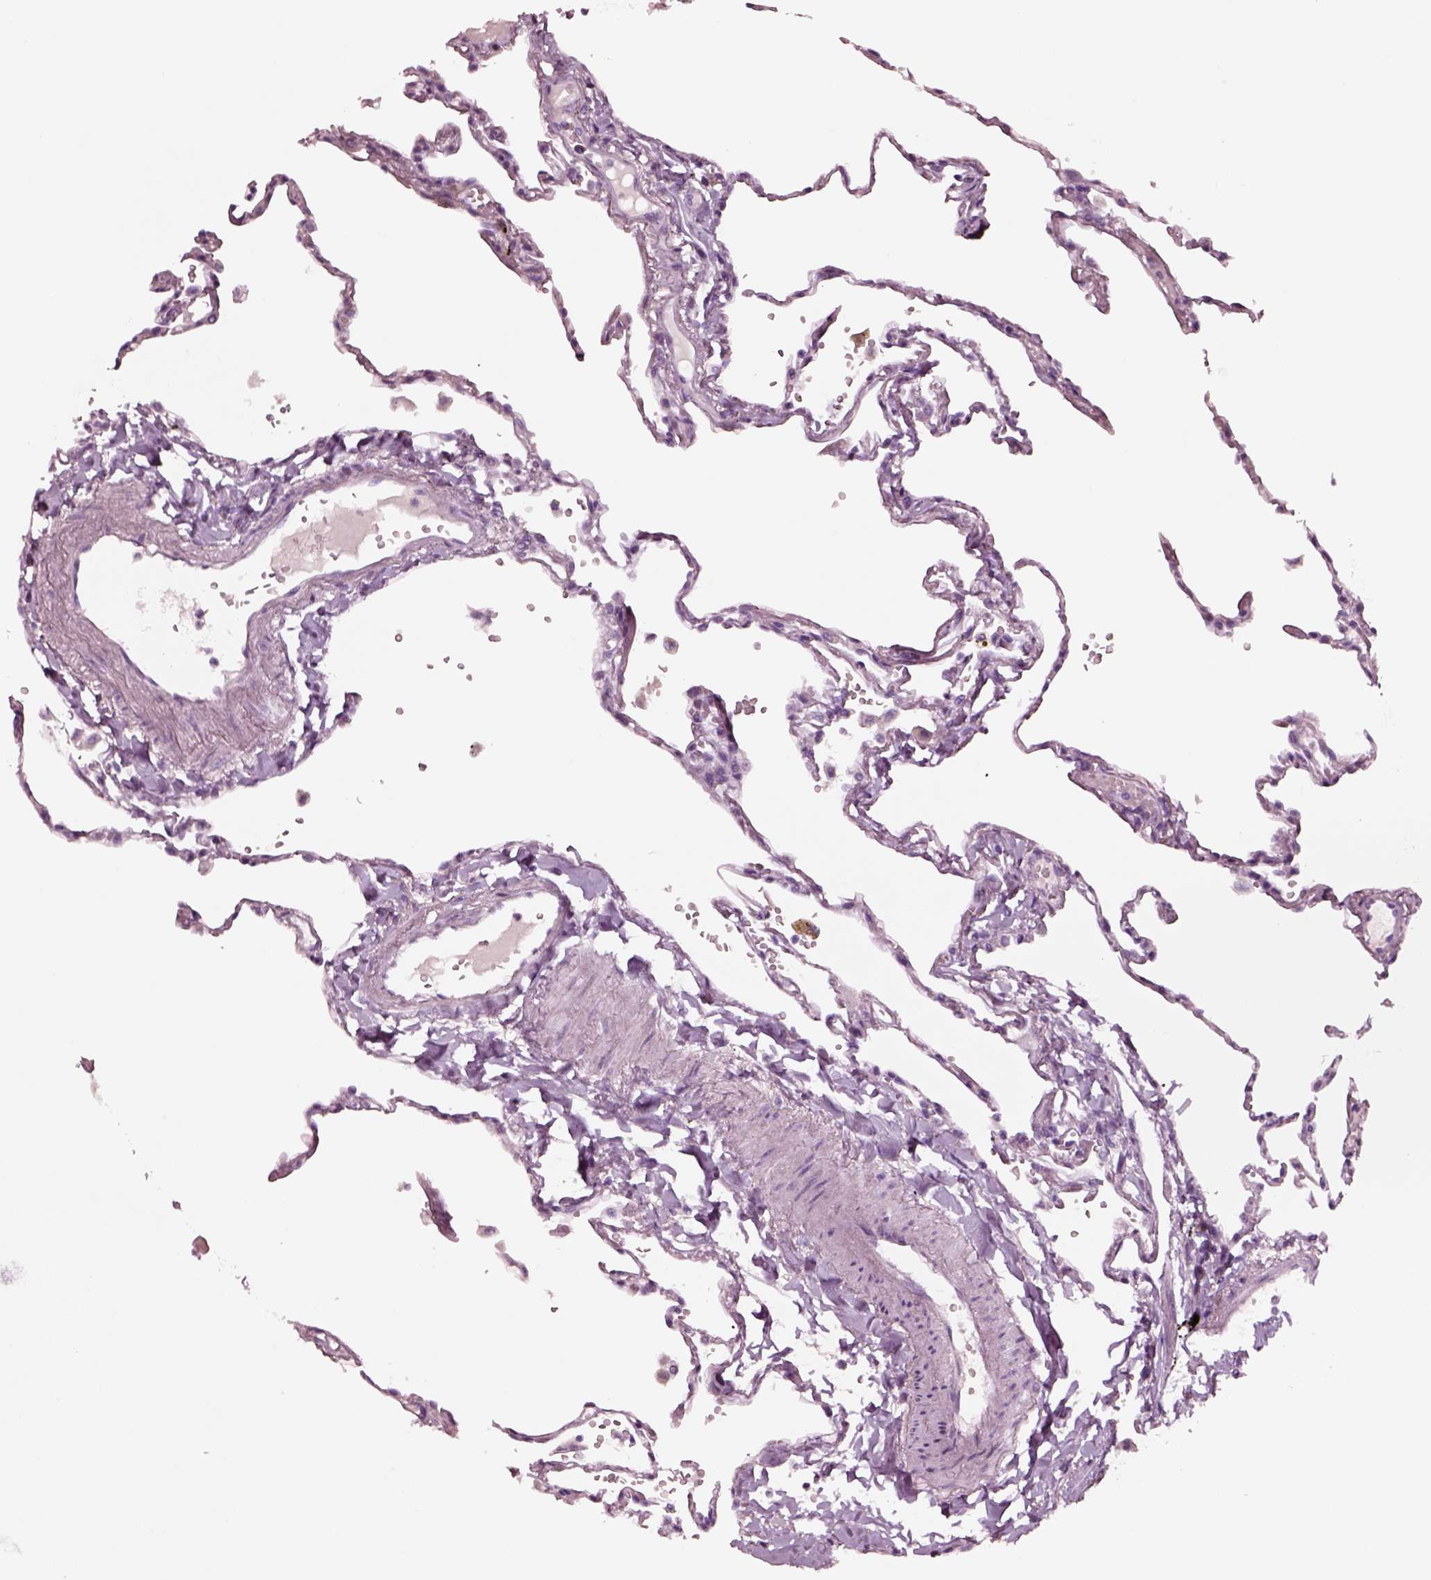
{"staining": {"intensity": "negative", "quantity": "none", "location": "none"}, "tissue": "lung", "cell_type": "Alveolar cells", "image_type": "normal", "snomed": [{"axis": "morphology", "description": "Normal tissue, NOS"}, {"axis": "topography", "description": "Lung"}], "caption": "Normal lung was stained to show a protein in brown. There is no significant expression in alveolar cells. Brightfield microscopy of IHC stained with DAB (brown) and hematoxylin (blue), captured at high magnification.", "gene": "NMRK2", "patient": {"sex": "male", "age": 78}}